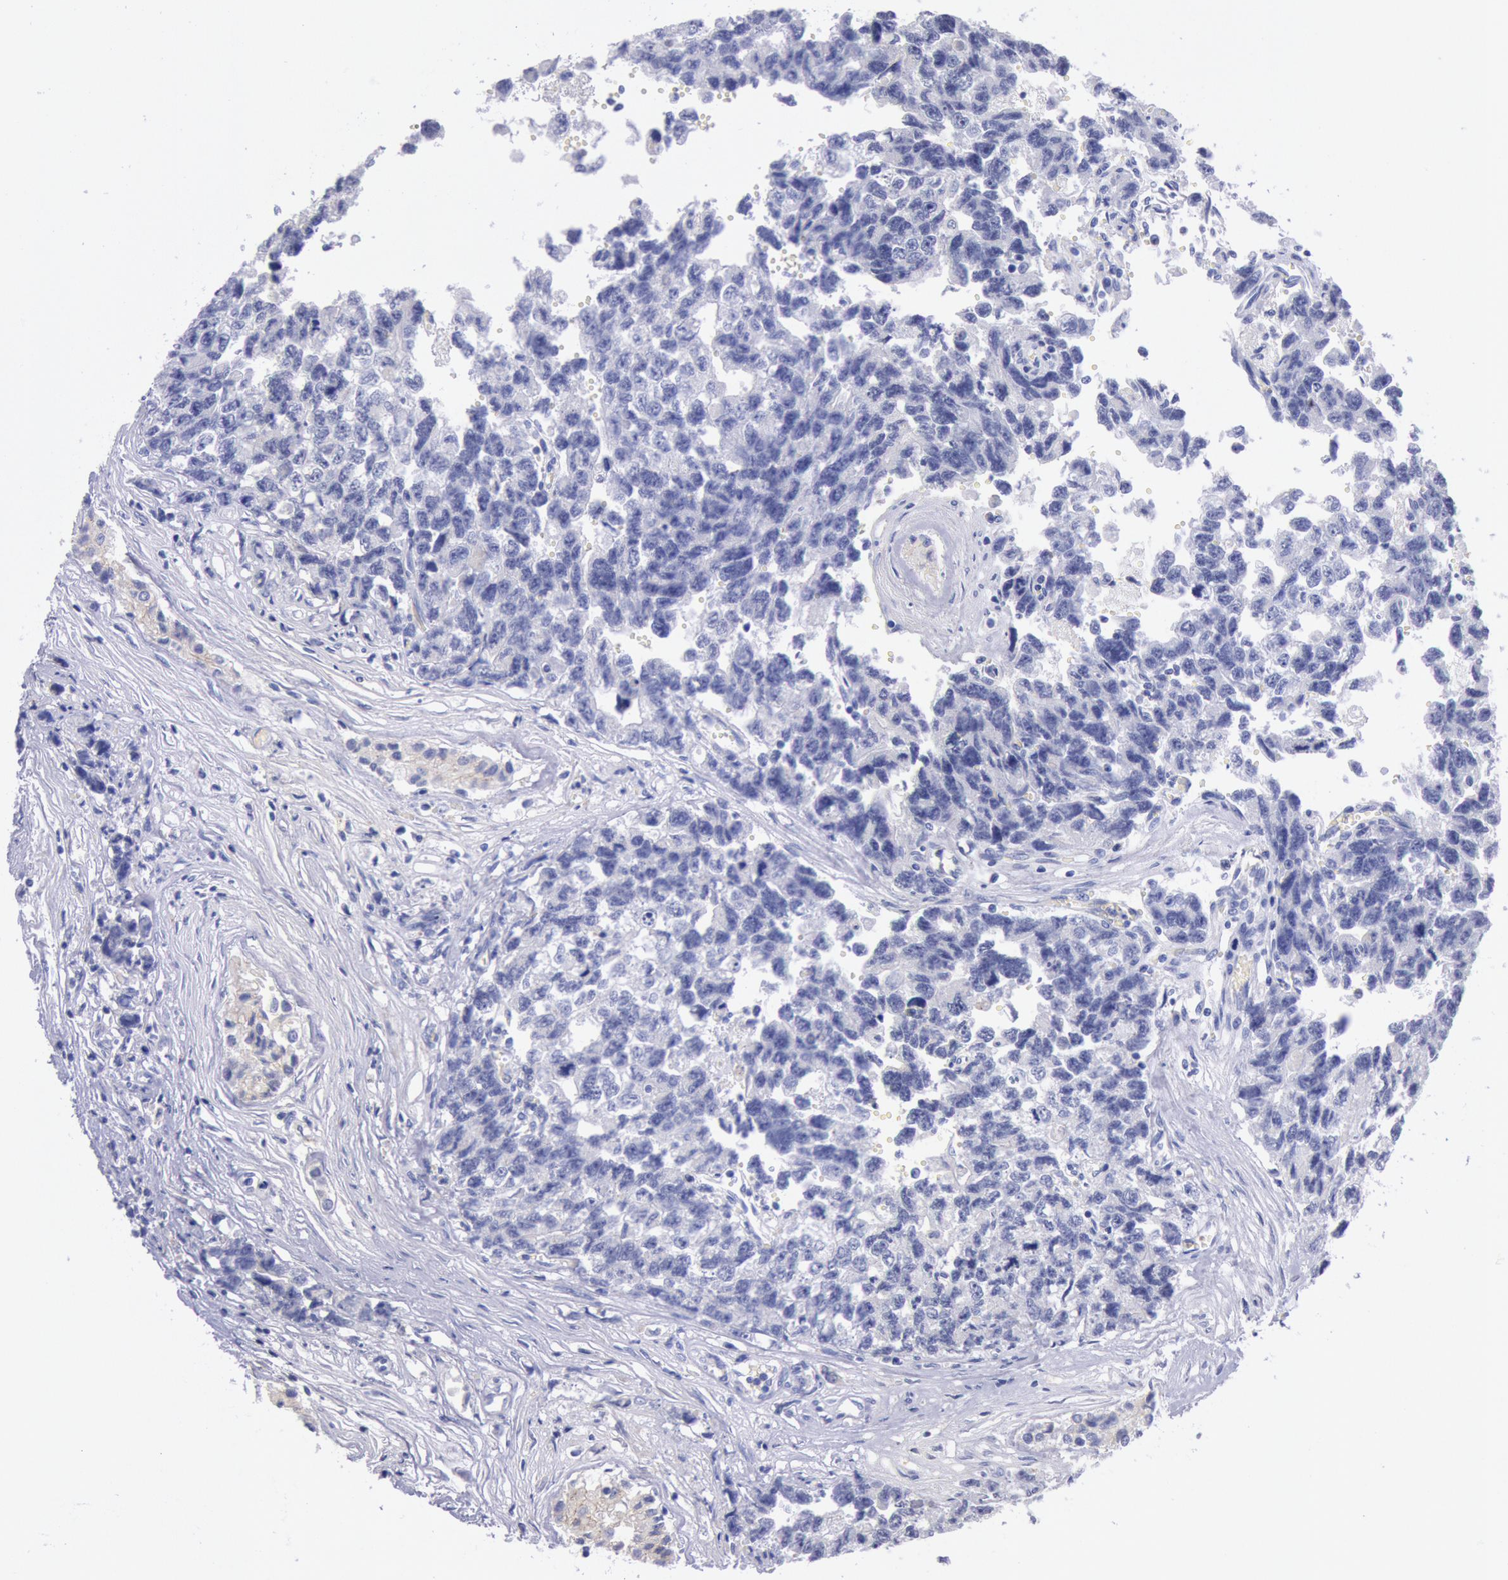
{"staining": {"intensity": "negative", "quantity": "none", "location": "none"}, "tissue": "testis cancer", "cell_type": "Tumor cells", "image_type": "cancer", "snomed": [{"axis": "morphology", "description": "Carcinoma, Embryonal, NOS"}, {"axis": "topography", "description": "Testis"}], "caption": "Testis cancer was stained to show a protein in brown. There is no significant staining in tumor cells. Nuclei are stained in blue.", "gene": "GAL3ST1", "patient": {"sex": "male", "age": 31}}